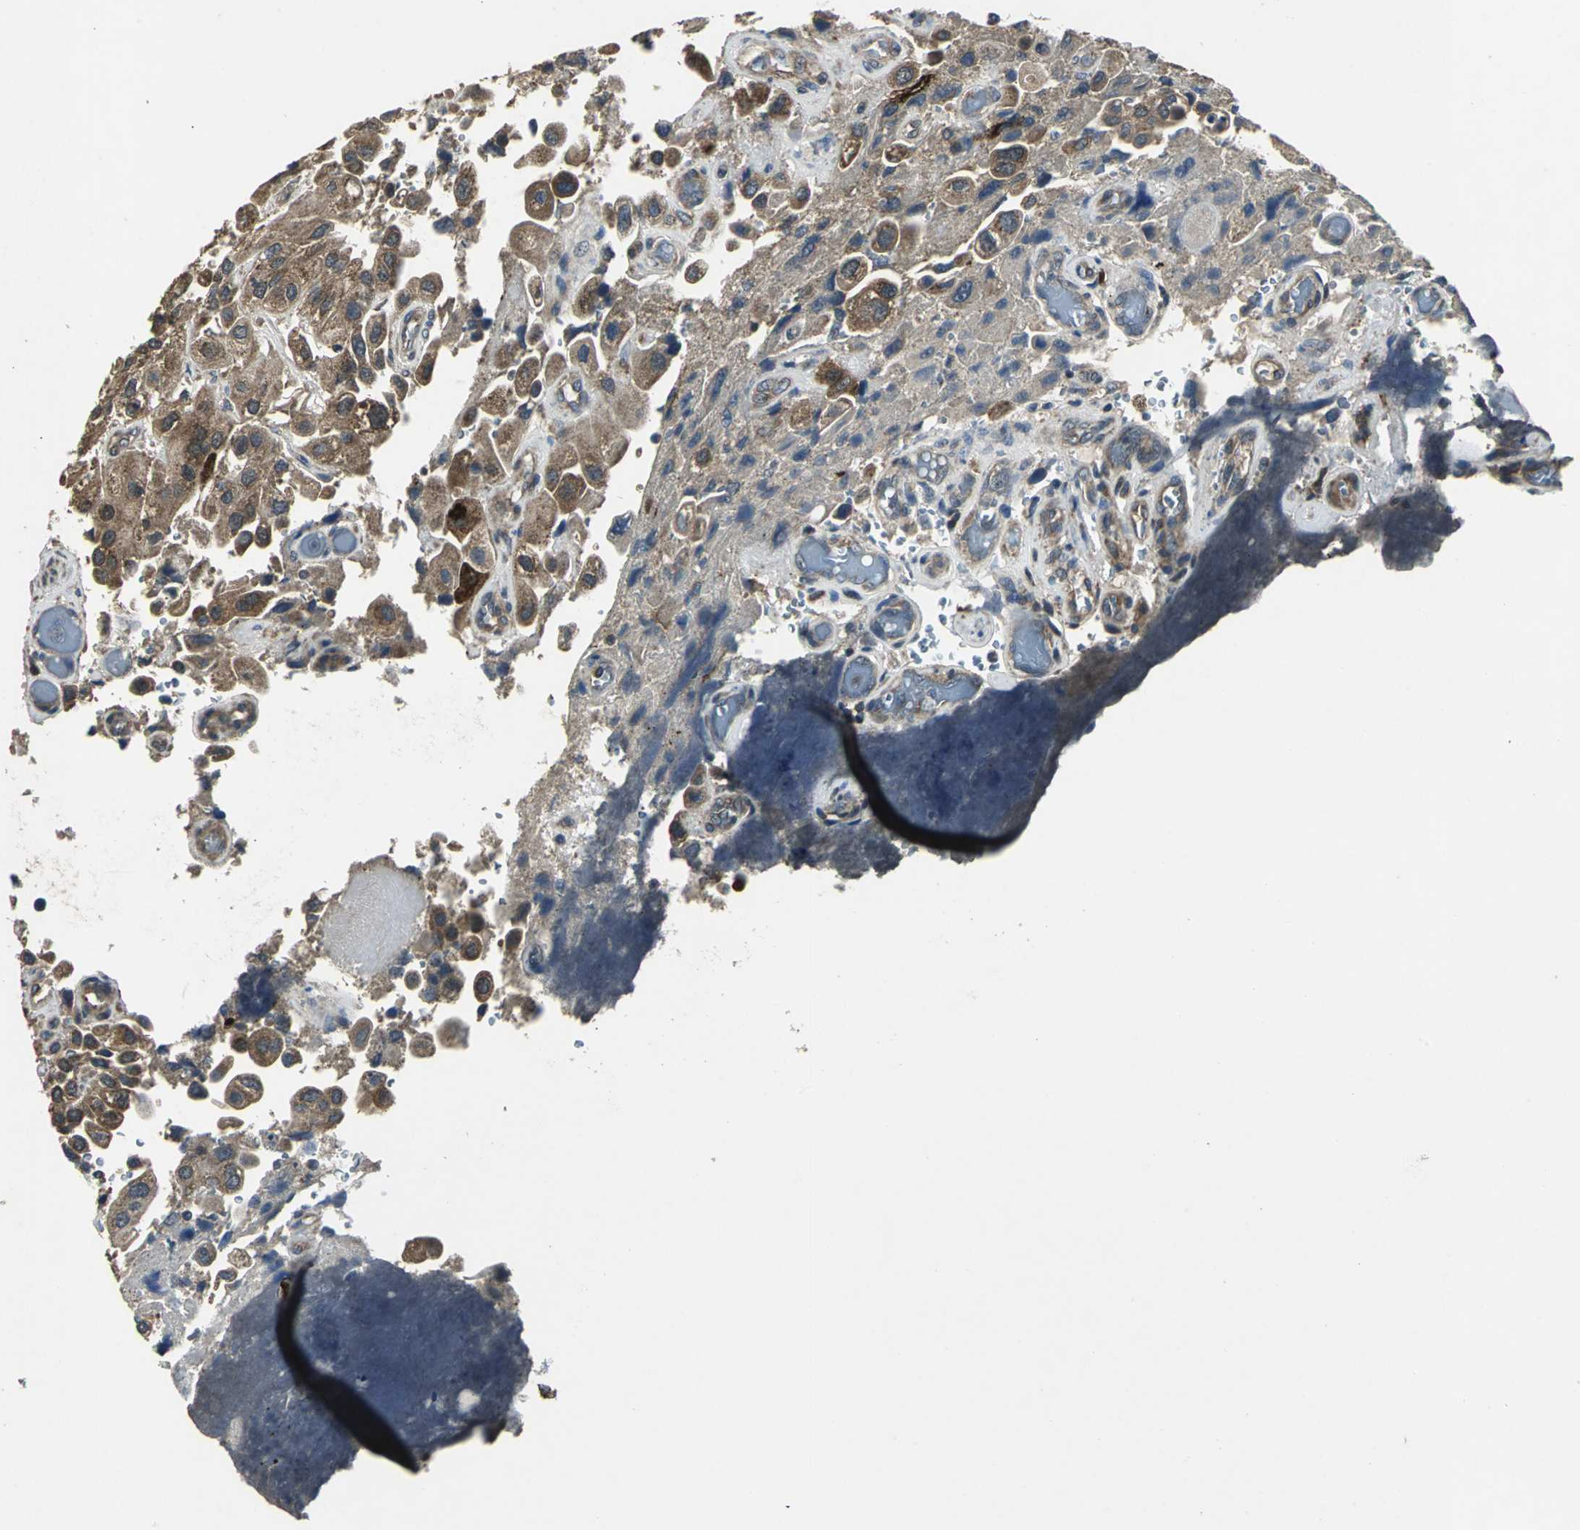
{"staining": {"intensity": "moderate", "quantity": ">75%", "location": "cytoplasmic/membranous"}, "tissue": "urothelial cancer", "cell_type": "Tumor cells", "image_type": "cancer", "snomed": [{"axis": "morphology", "description": "Urothelial carcinoma, High grade"}, {"axis": "topography", "description": "Urinary bladder"}], "caption": "Tumor cells show medium levels of moderate cytoplasmic/membranous positivity in approximately >75% of cells in high-grade urothelial carcinoma.", "gene": "IRF3", "patient": {"sex": "female", "age": 64}}